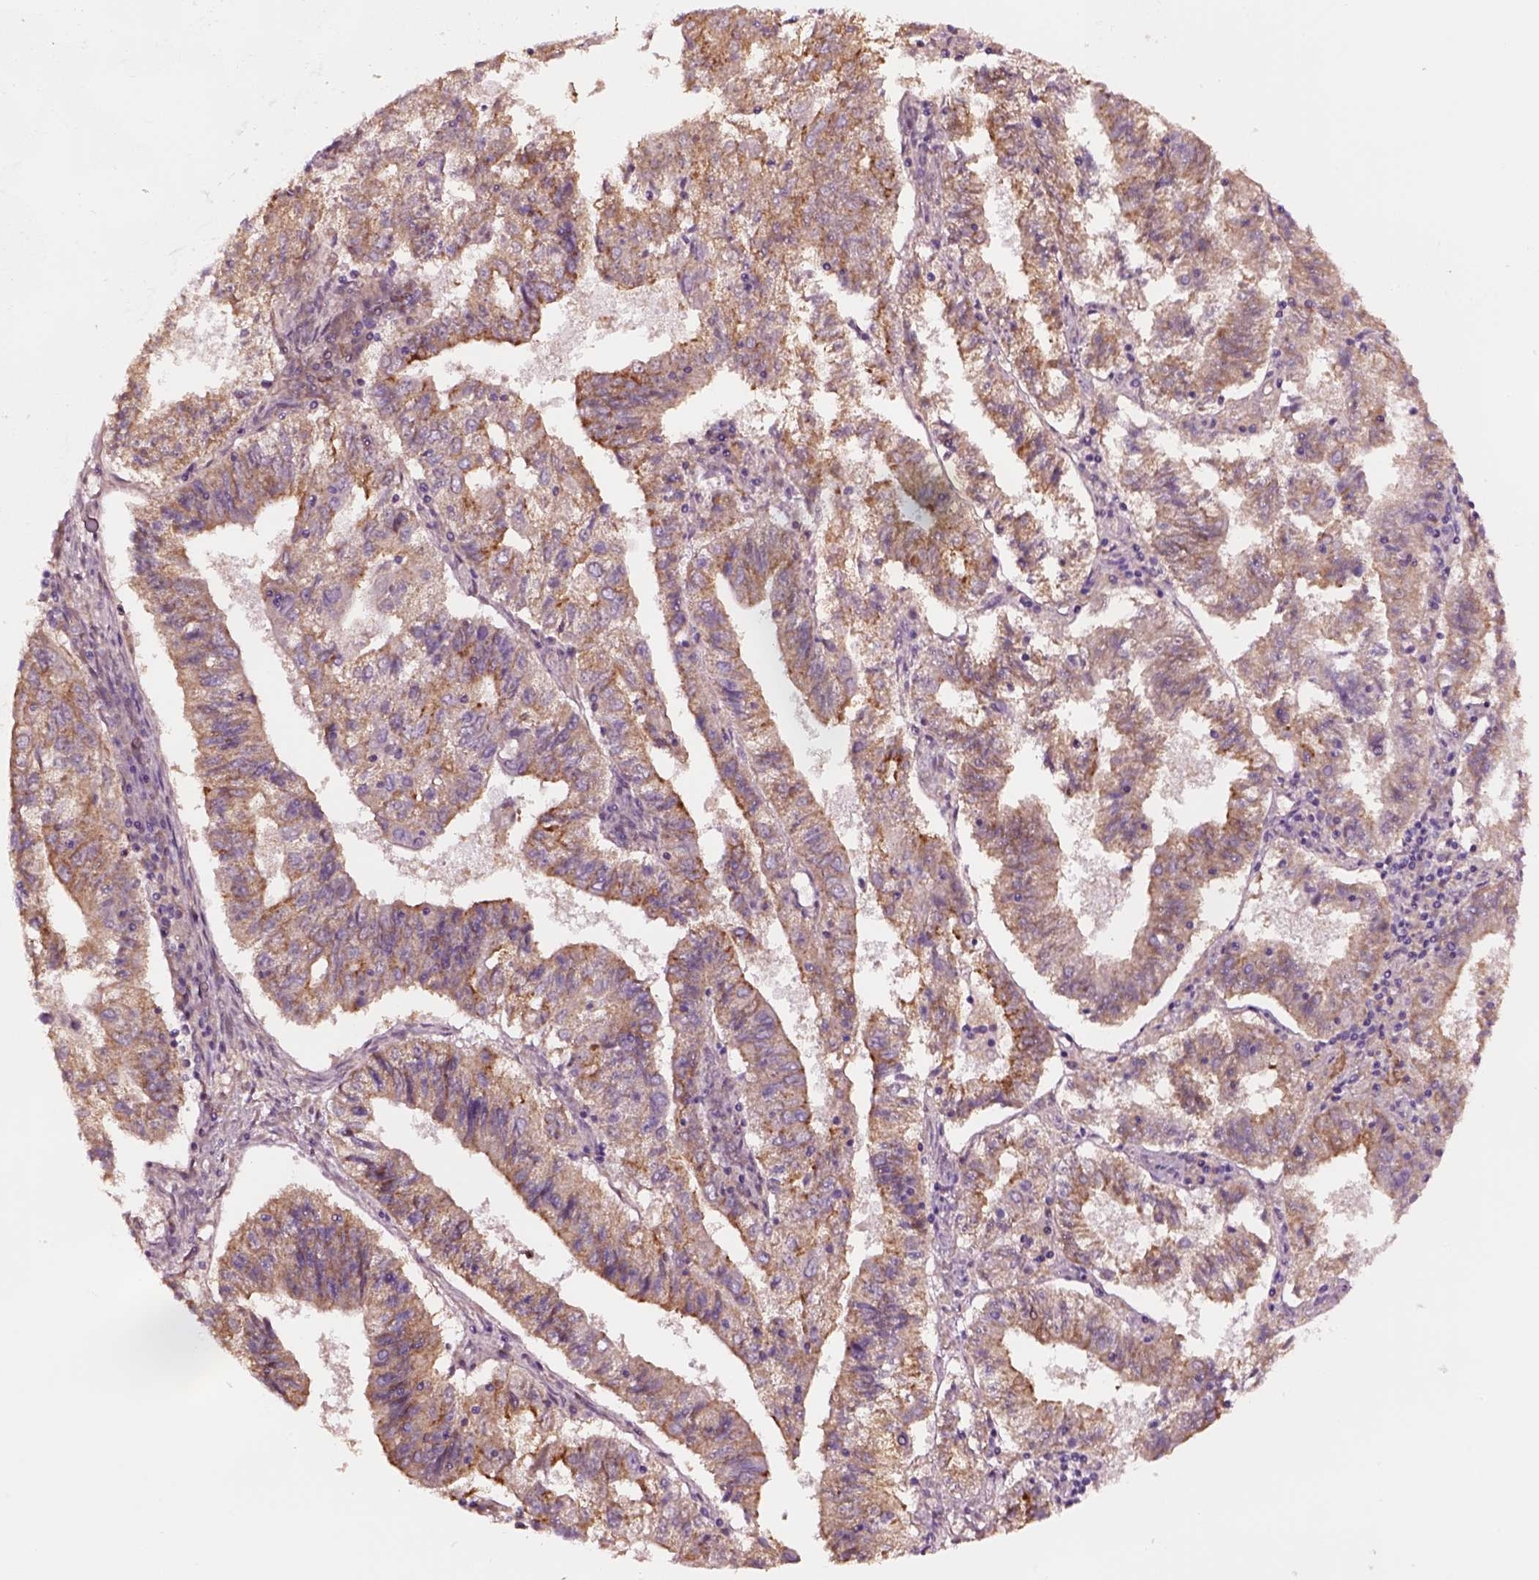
{"staining": {"intensity": "moderate", "quantity": "25%-75%", "location": "cytoplasmic/membranous"}, "tissue": "endometrial cancer", "cell_type": "Tumor cells", "image_type": "cancer", "snomed": [{"axis": "morphology", "description": "Adenocarcinoma, NOS"}, {"axis": "topography", "description": "Endometrium"}], "caption": "Protein expression by IHC demonstrates moderate cytoplasmic/membranous positivity in about 25%-75% of tumor cells in endometrial cancer.", "gene": "TF", "patient": {"sex": "female", "age": 82}}